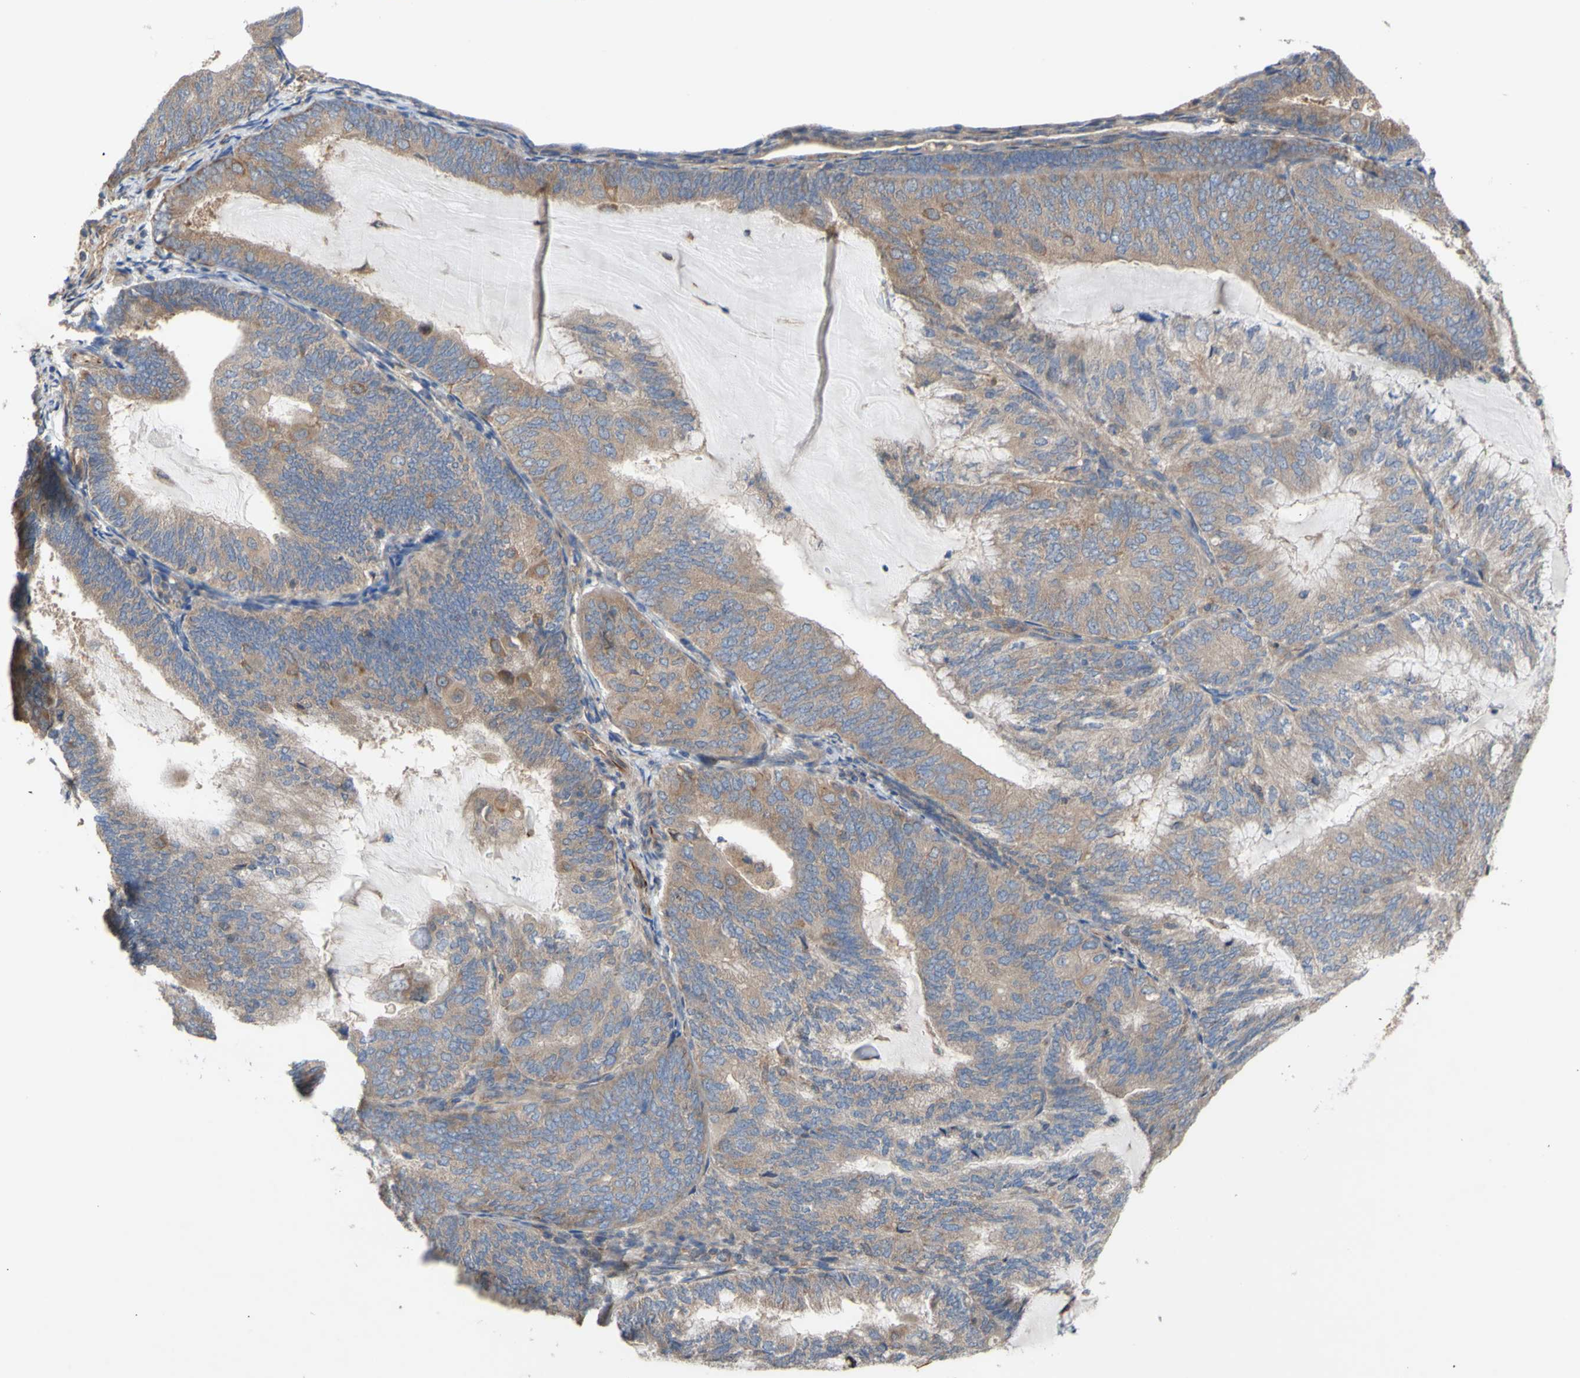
{"staining": {"intensity": "weak", "quantity": ">75%", "location": "cytoplasmic/membranous"}, "tissue": "endometrial cancer", "cell_type": "Tumor cells", "image_type": "cancer", "snomed": [{"axis": "morphology", "description": "Adenocarcinoma, NOS"}, {"axis": "topography", "description": "Endometrium"}], "caption": "A brown stain highlights weak cytoplasmic/membranous expression of a protein in endometrial cancer tumor cells. (DAB IHC with brightfield microscopy, high magnification).", "gene": "EIF2S3", "patient": {"sex": "female", "age": 81}}